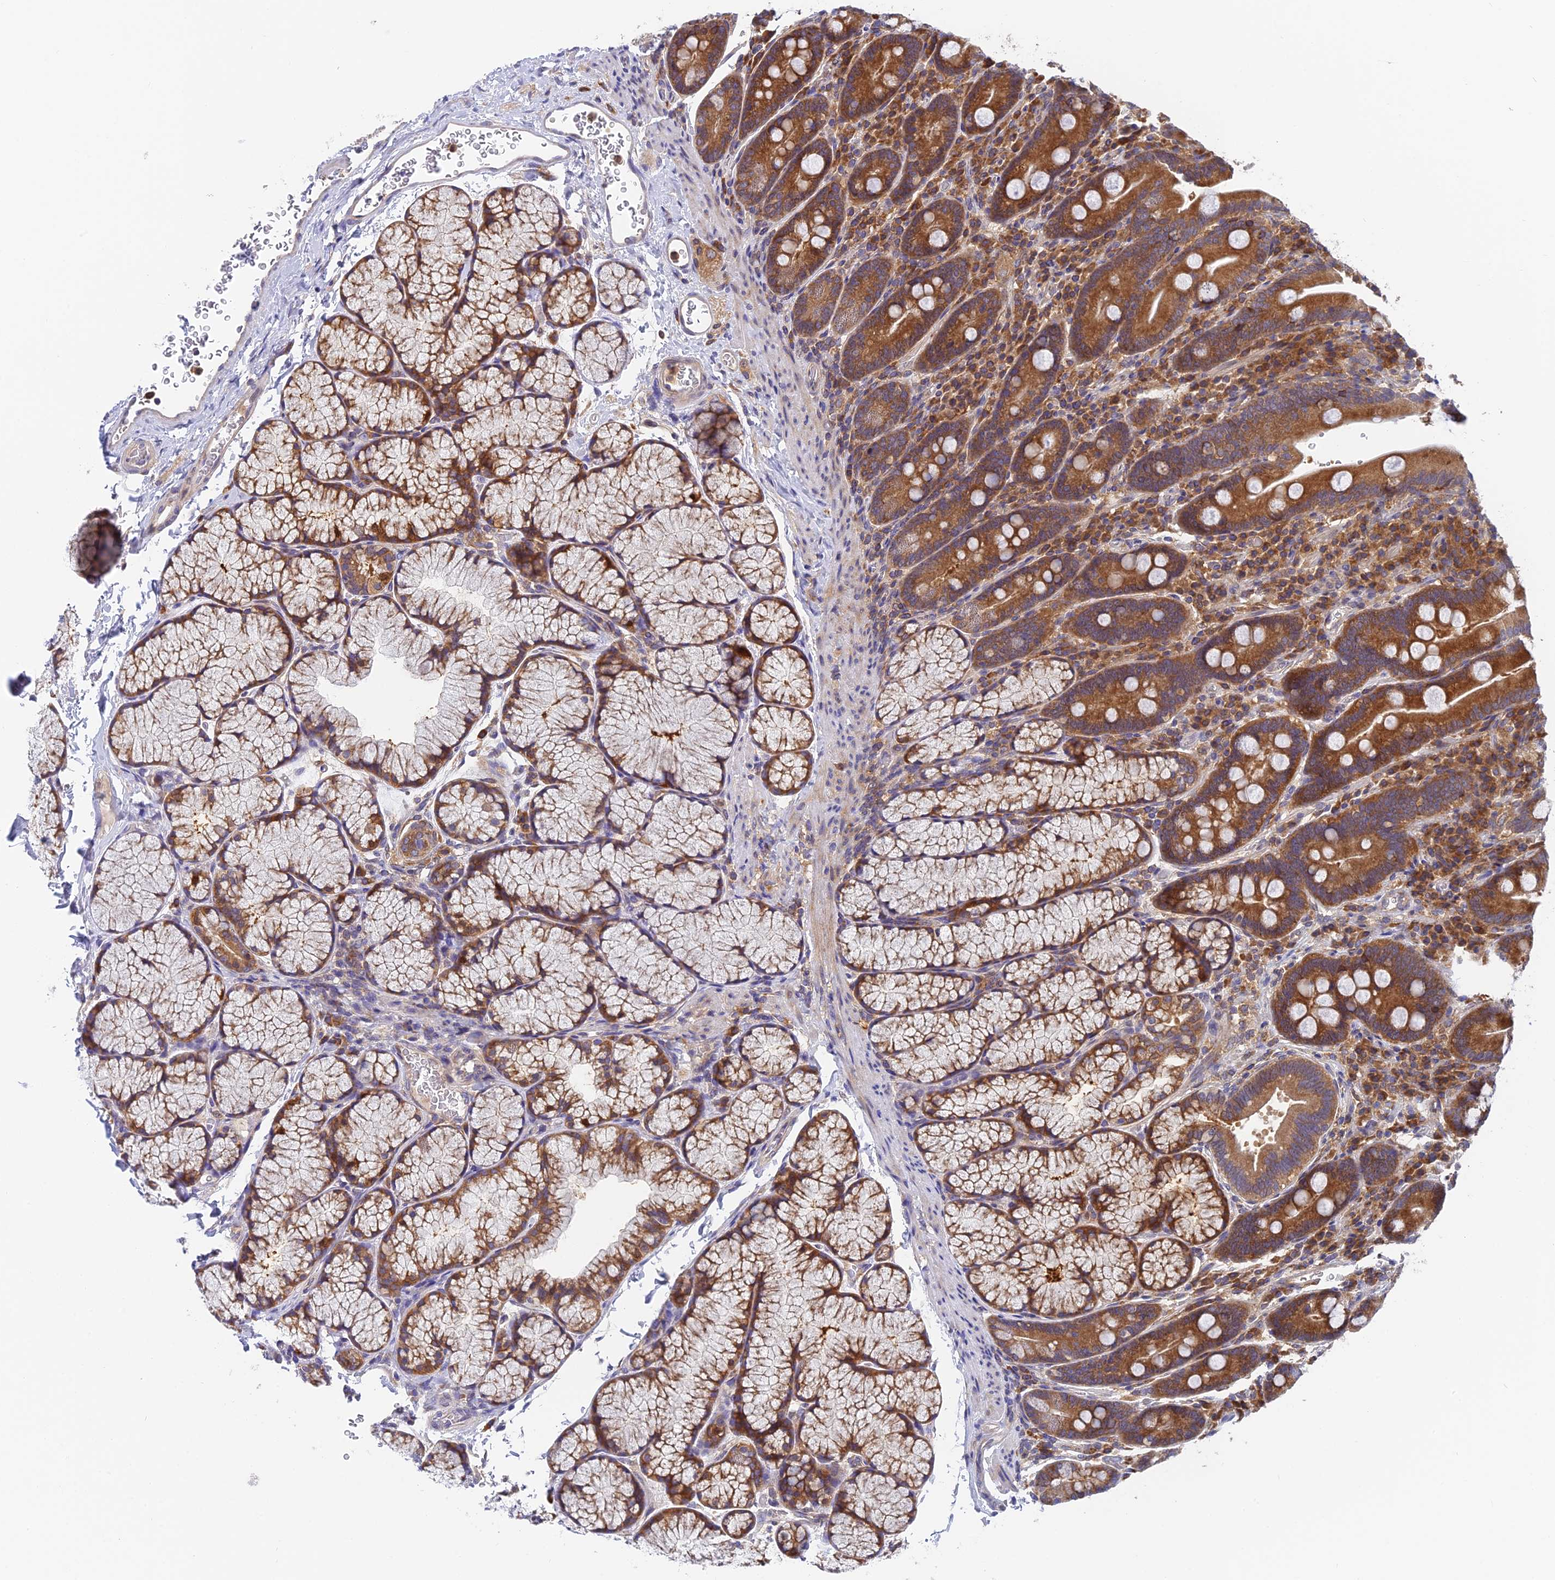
{"staining": {"intensity": "moderate", "quantity": ">75%", "location": "cytoplasmic/membranous"}, "tissue": "duodenum", "cell_type": "Glandular cells", "image_type": "normal", "snomed": [{"axis": "morphology", "description": "Normal tissue, NOS"}, {"axis": "topography", "description": "Duodenum"}], "caption": "Normal duodenum exhibits moderate cytoplasmic/membranous positivity in approximately >75% of glandular cells Immunohistochemistry stains the protein of interest in brown and the nuclei are stained blue..", "gene": "IPO5", "patient": {"sex": "male", "age": 35}}